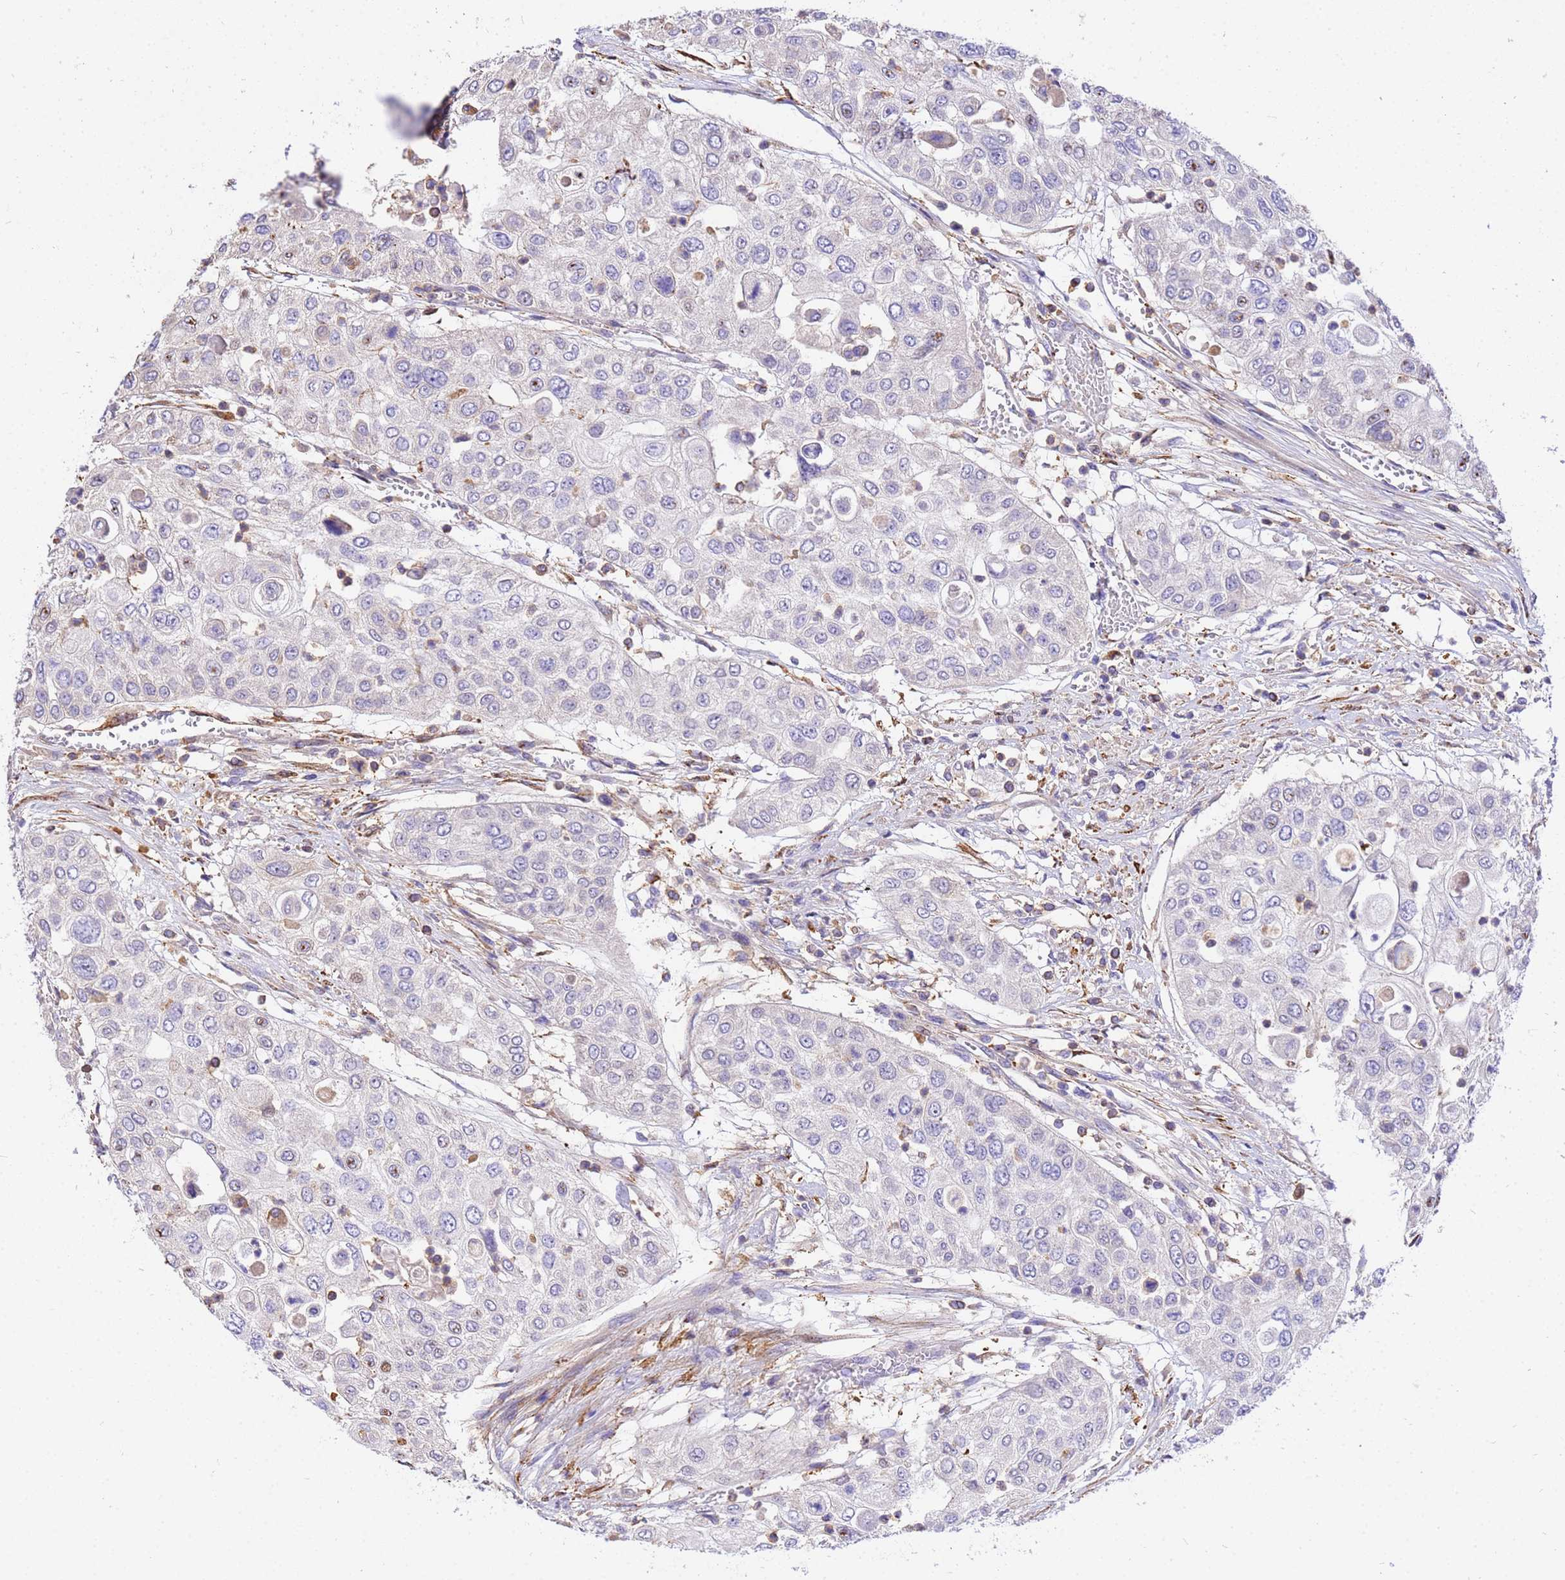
{"staining": {"intensity": "negative", "quantity": "none", "location": "none"}, "tissue": "urothelial cancer", "cell_type": "Tumor cells", "image_type": "cancer", "snomed": [{"axis": "morphology", "description": "Urothelial carcinoma, High grade"}, {"axis": "topography", "description": "Urinary bladder"}], "caption": "Urothelial carcinoma (high-grade) stained for a protein using immunohistochemistry (IHC) reveals no expression tumor cells.", "gene": "WDR64", "patient": {"sex": "female", "age": 79}}